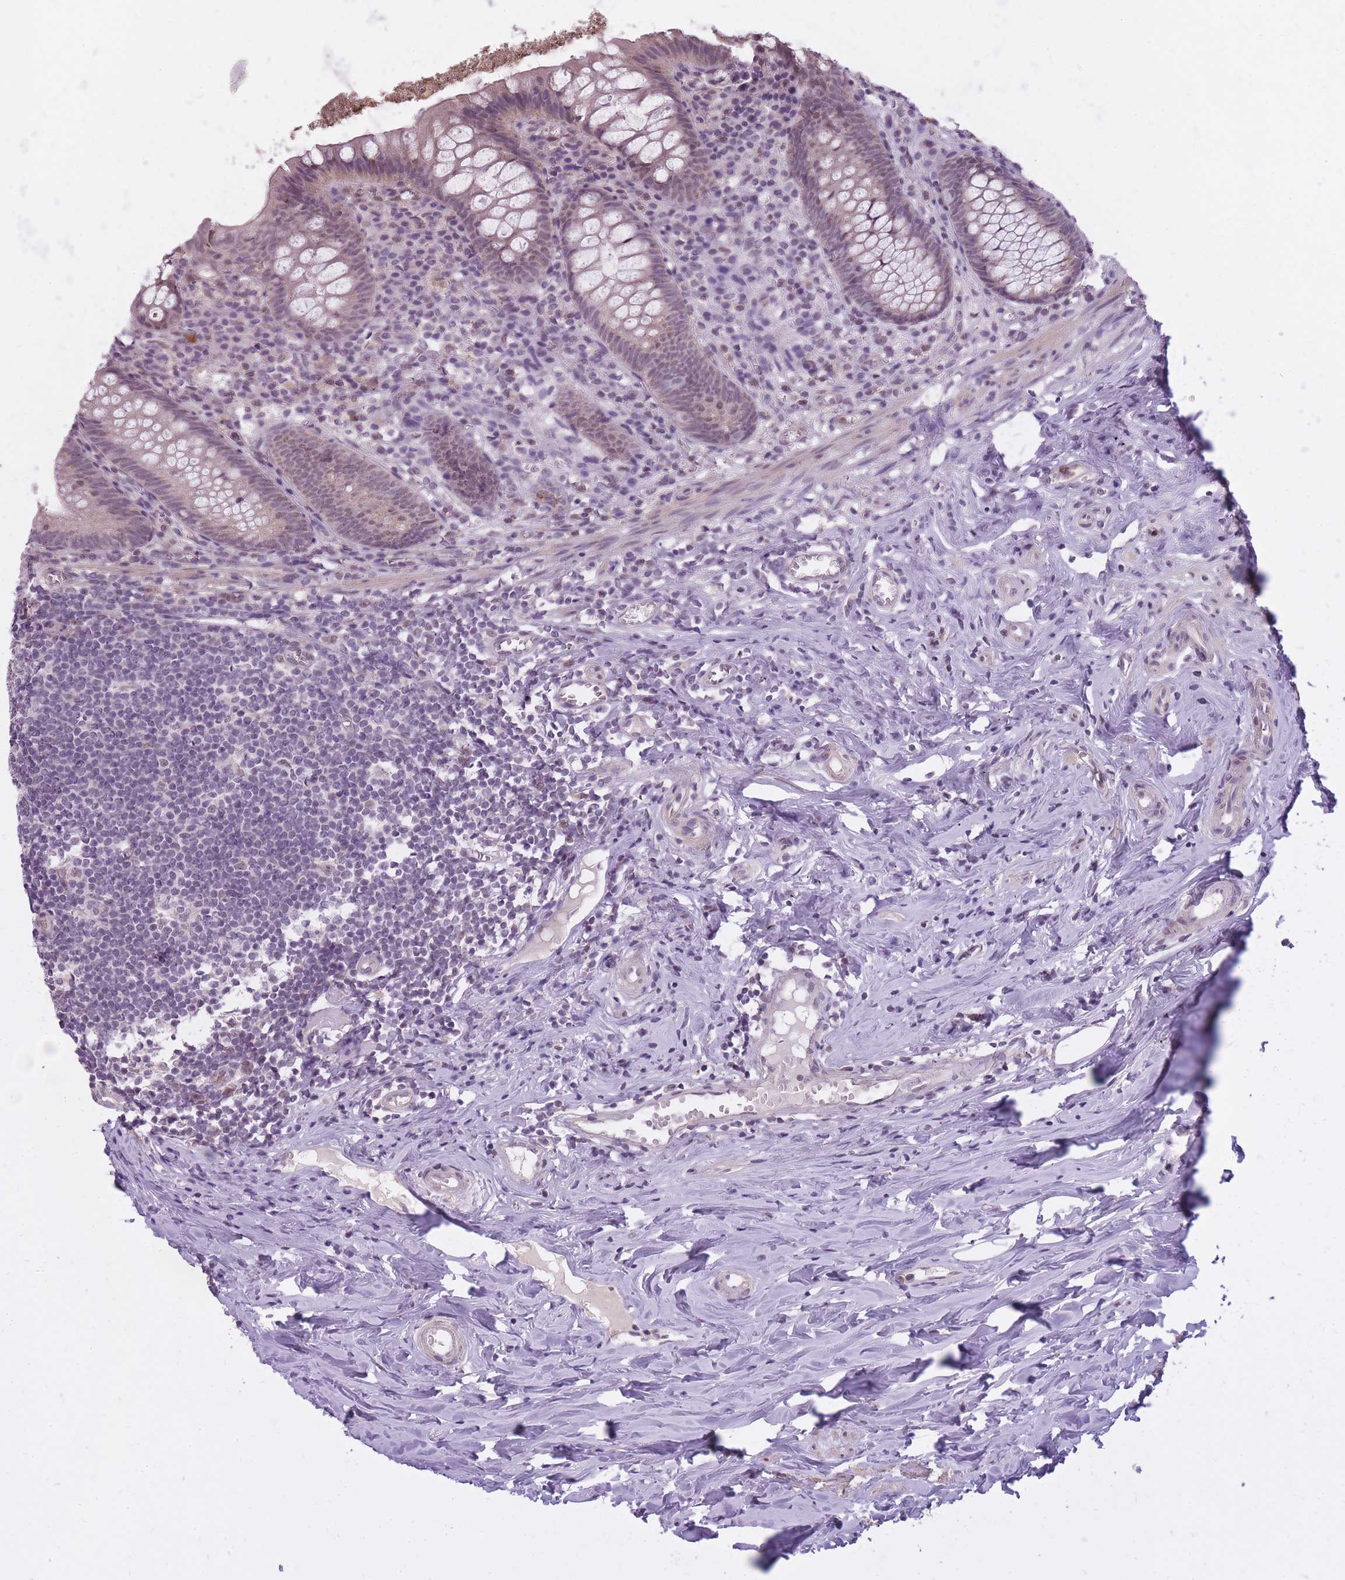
{"staining": {"intensity": "moderate", "quantity": "25%-75%", "location": "cytoplasmic/membranous,nuclear"}, "tissue": "appendix", "cell_type": "Glandular cells", "image_type": "normal", "snomed": [{"axis": "morphology", "description": "Normal tissue, NOS"}, {"axis": "topography", "description": "Appendix"}], "caption": "Appendix stained for a protein (brown) displays moderate cytoplasmic/membranous,nuclear positive staining in approximately 25%-75% of glandular cells.", "gene": "TIGD1", "patient": {"sex": "female", "age": 51}}